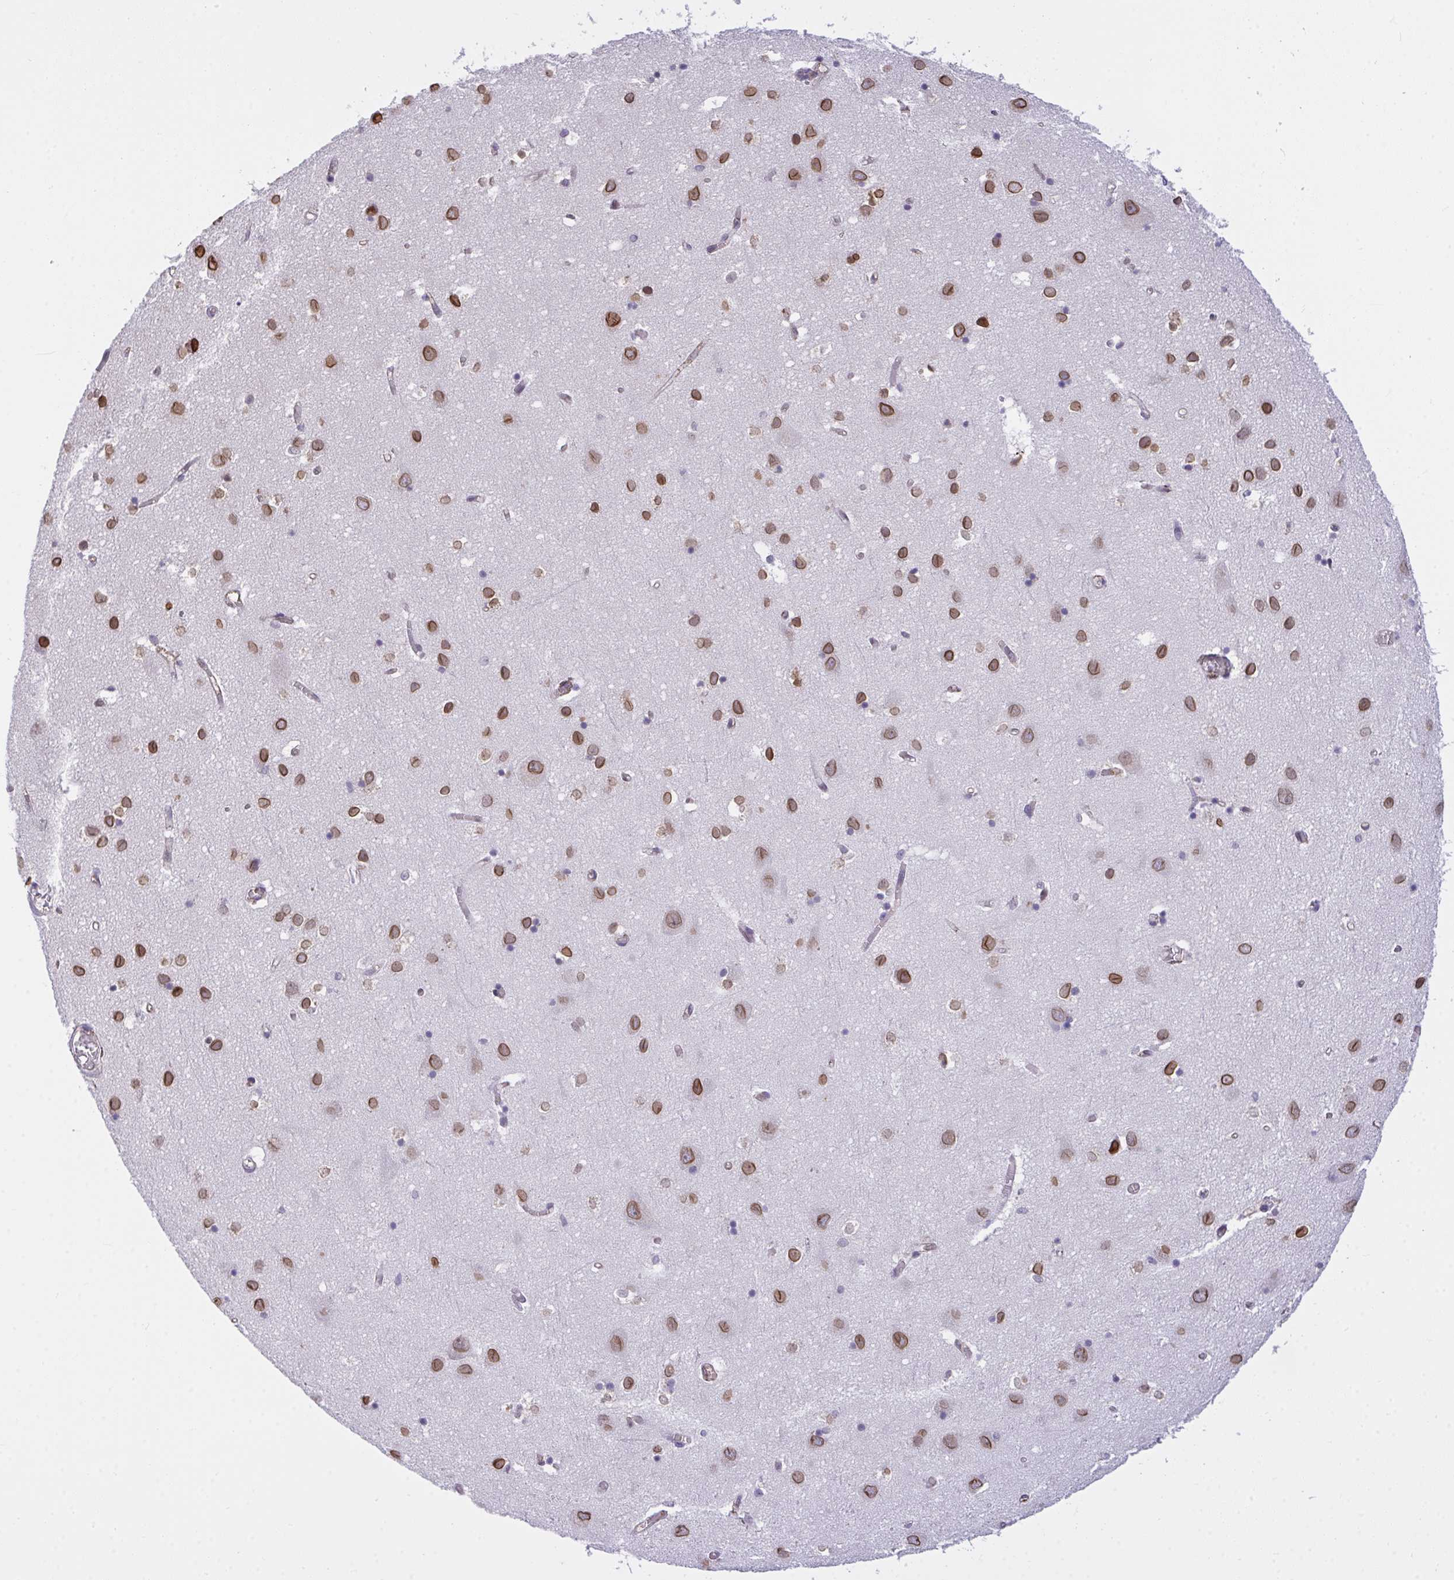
{"staining": {"intensity": "negative", "quantity": "none", "location": "none"}, "tissue": "cerebral cortex", "cell_type": "Endothelial cells", "image_type": "normal", "snomed": [{"axis": "morphology", "description": "Normal tissue, NOS"}, {"axis": "topography", "description": "Cerebral cortex"}], "caption": "High power microscopy histopathology image of an immunohistochemistry (IHC) photomicrograph of benign cerebral cortex, revealing no significant positivity in endothelial cells.", "gene": "SEMA6B", "patient": {"sex": "male", "age": 70}}